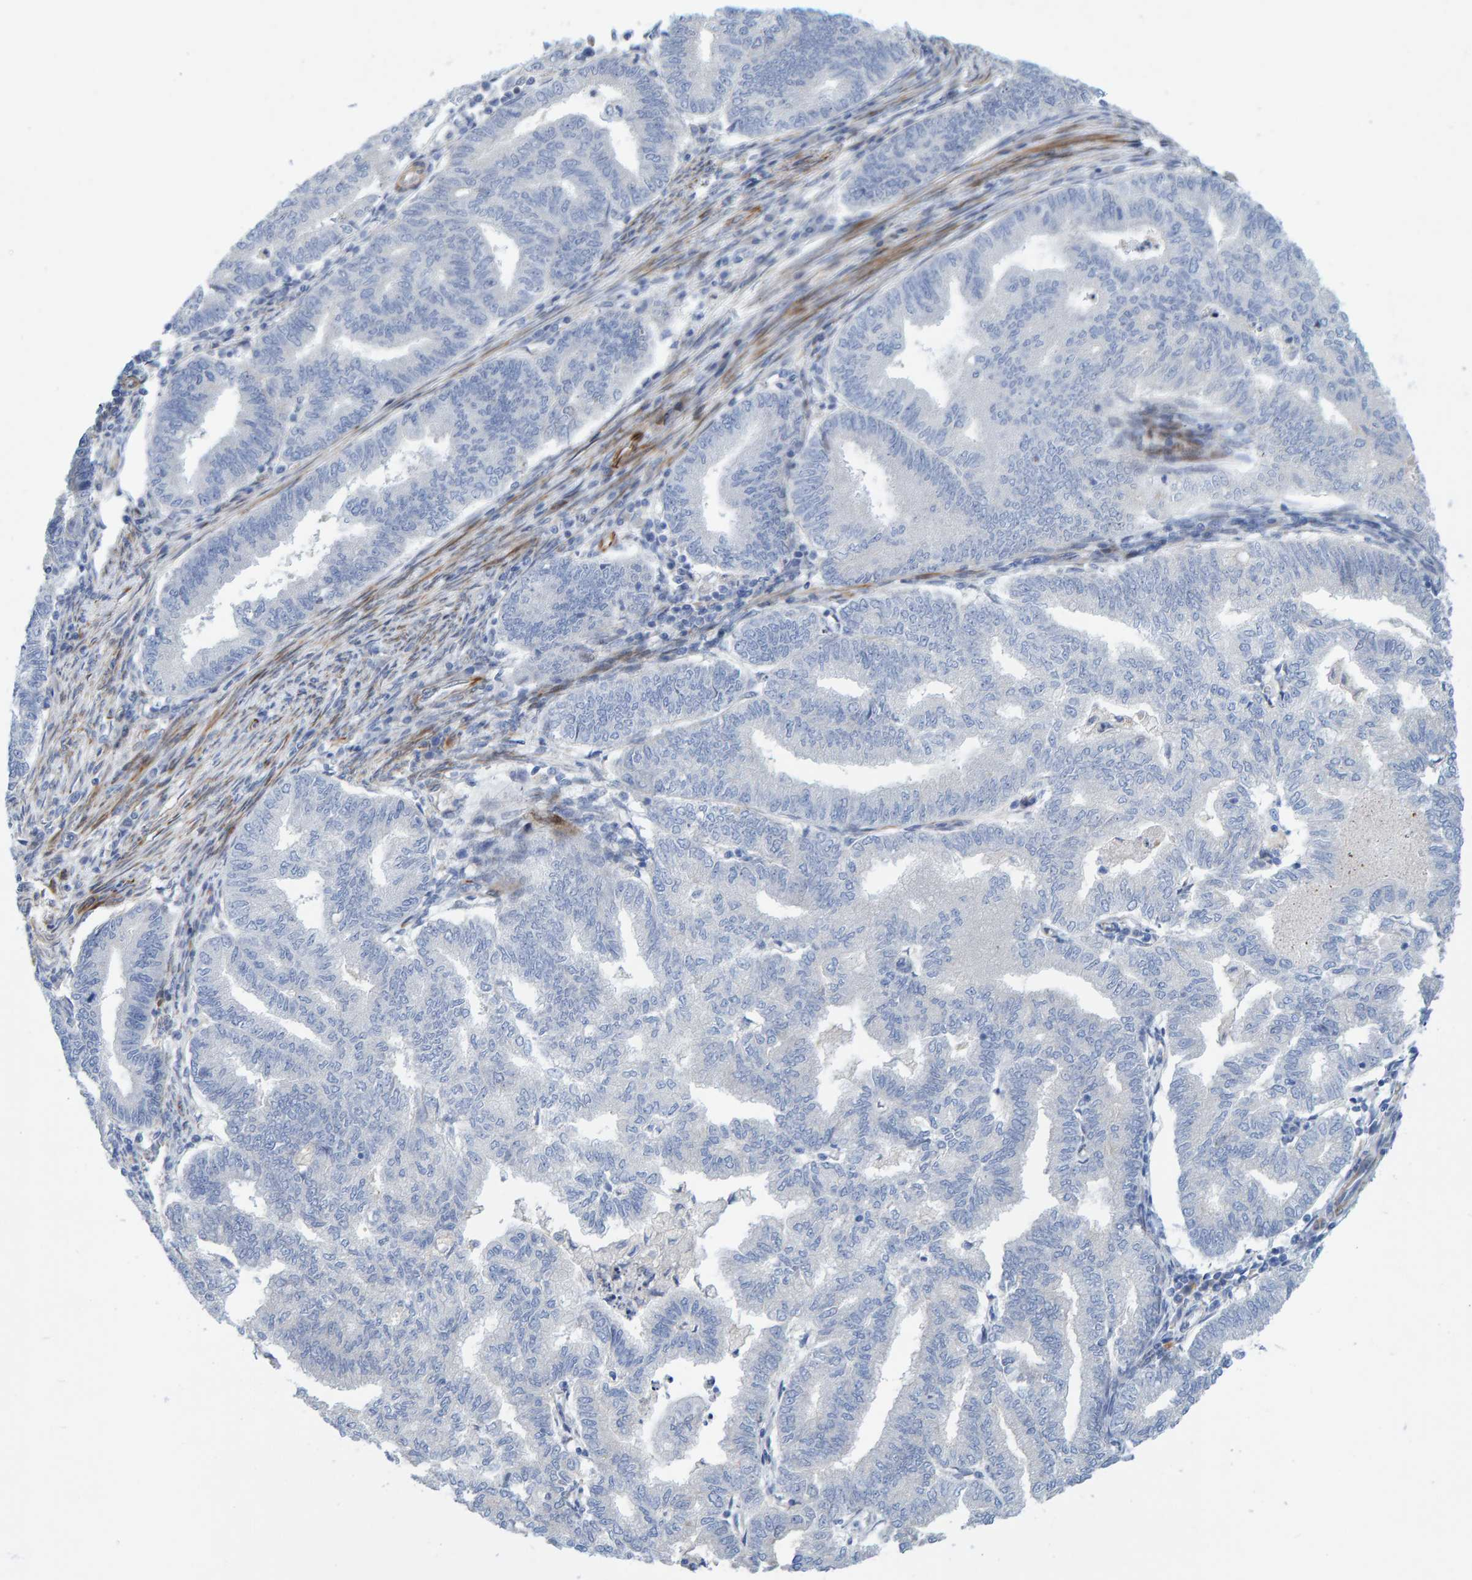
{"staining": {"intensity": "negative", "quantity": "none", "location": "none"}, "tissue": "endometrial cancer", "cell_type": "Tumor cells", "image_type": "cancer", "snomed": [{"axis": "morphology", "description": "Polyp, NOS"}, {"axis": "morphology", "description": "Adenocarcinoma, NOS"}, {"axis": "morphology", "description": "Adenoma, NOS"}, {"axis": "topography", "description": "Endometrium"}], "caption": "Tumor cells show no significant staining in endometrial cancer.", "gene": "POLG2", "patient": {"sex": "female", "age": 79}}